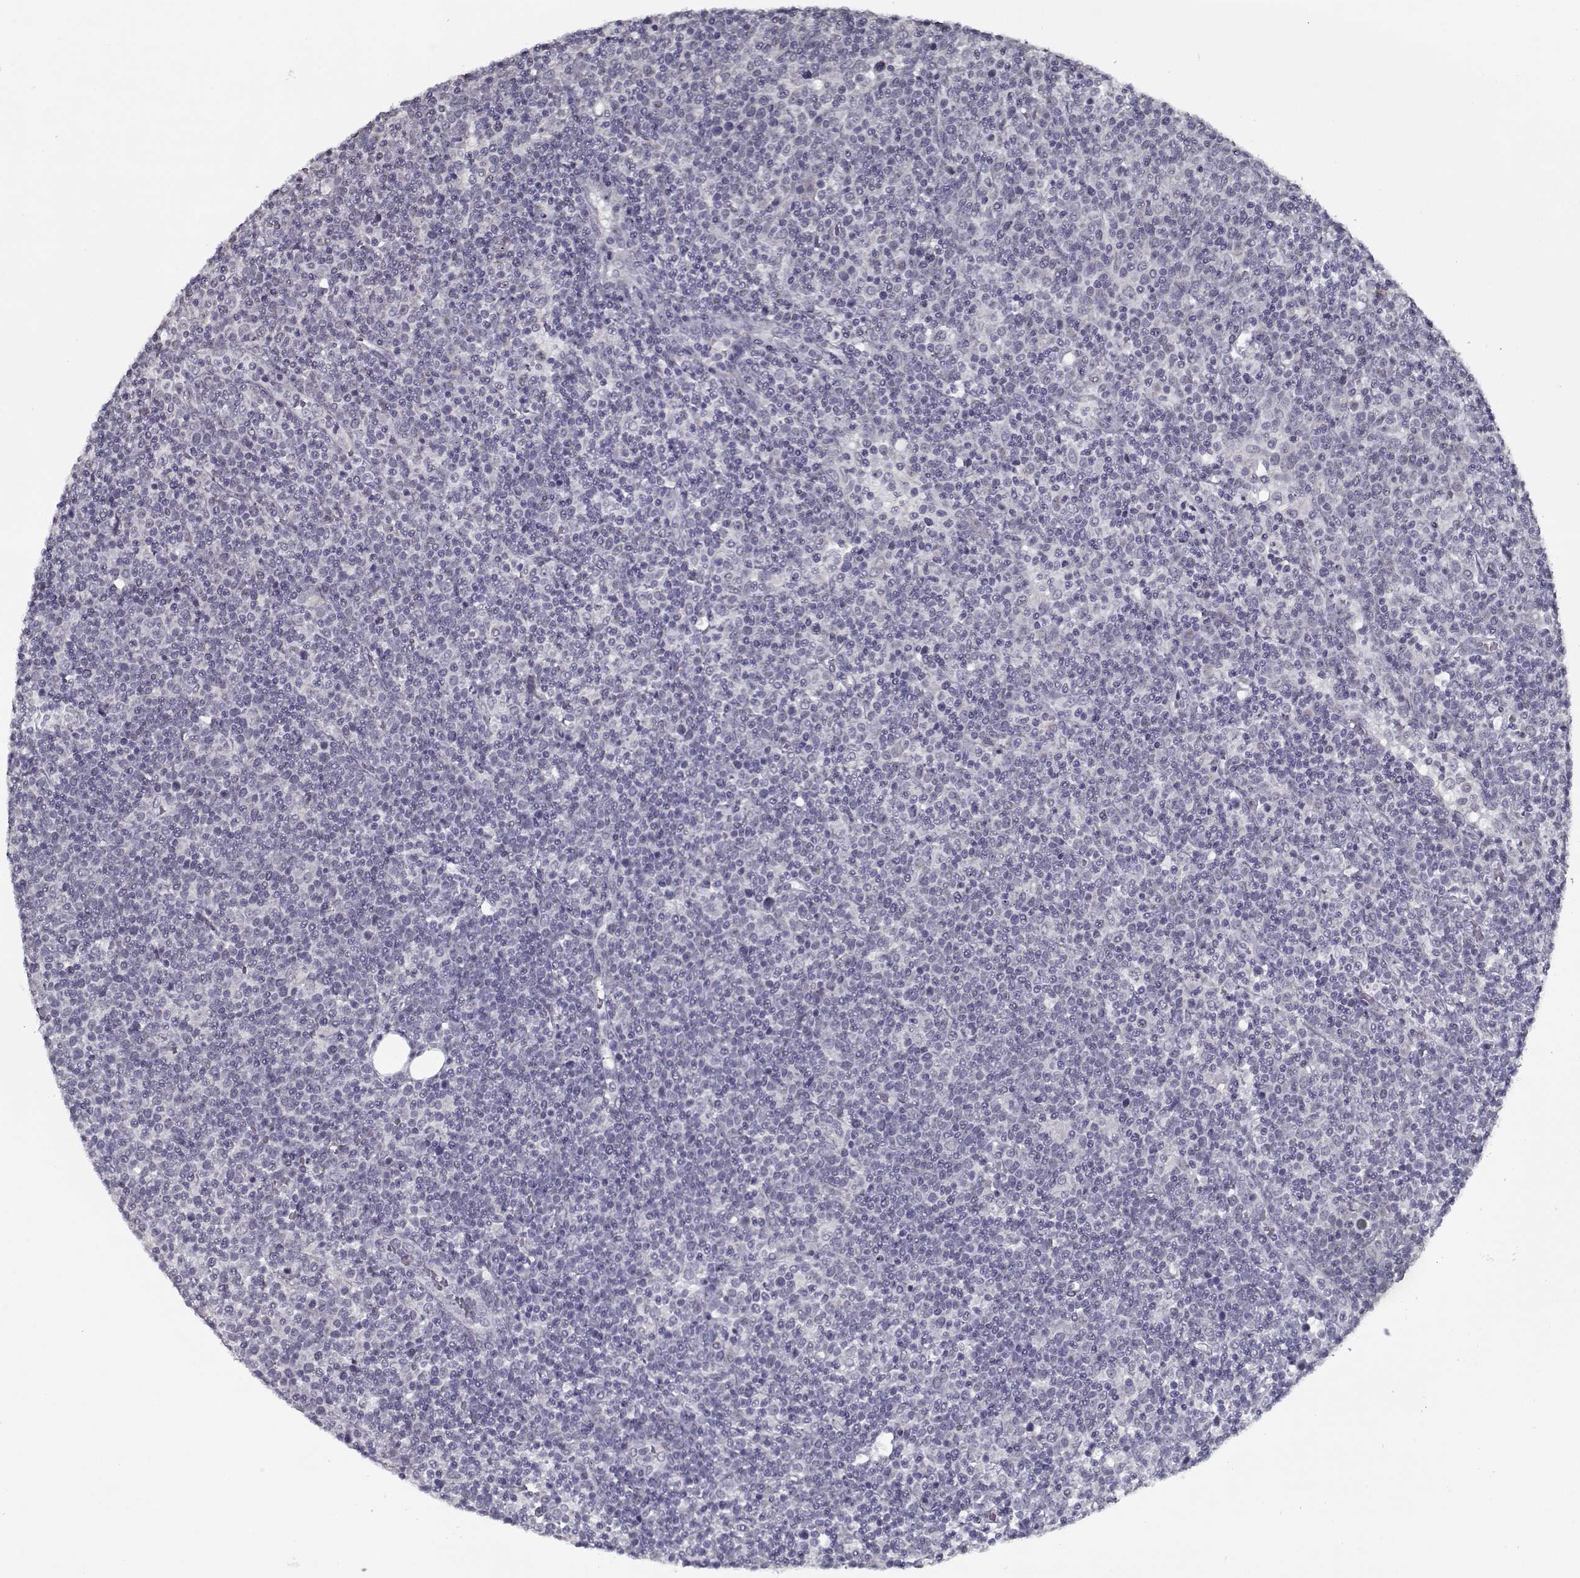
{"staining": {"intensity": "negative", "quantity": "none", "location": "none"}, "tissue": "lymphoma", "cell_type": "Tumor cells", "image_type": "cancer", "snomed": [{"axis": "morphology", "description": "Malignant lymphoma, non-Hodgkin's type, High grade"}, {"axis": "topography", "description": "Lymph node"}], "caption": "The micrograph reveals no staining of tumor cells in malignant lymphoma, non-Hodgkin's type (high-grade).", "gene": "SEC16B", "patient": {"sex": "male", "age": 61}}